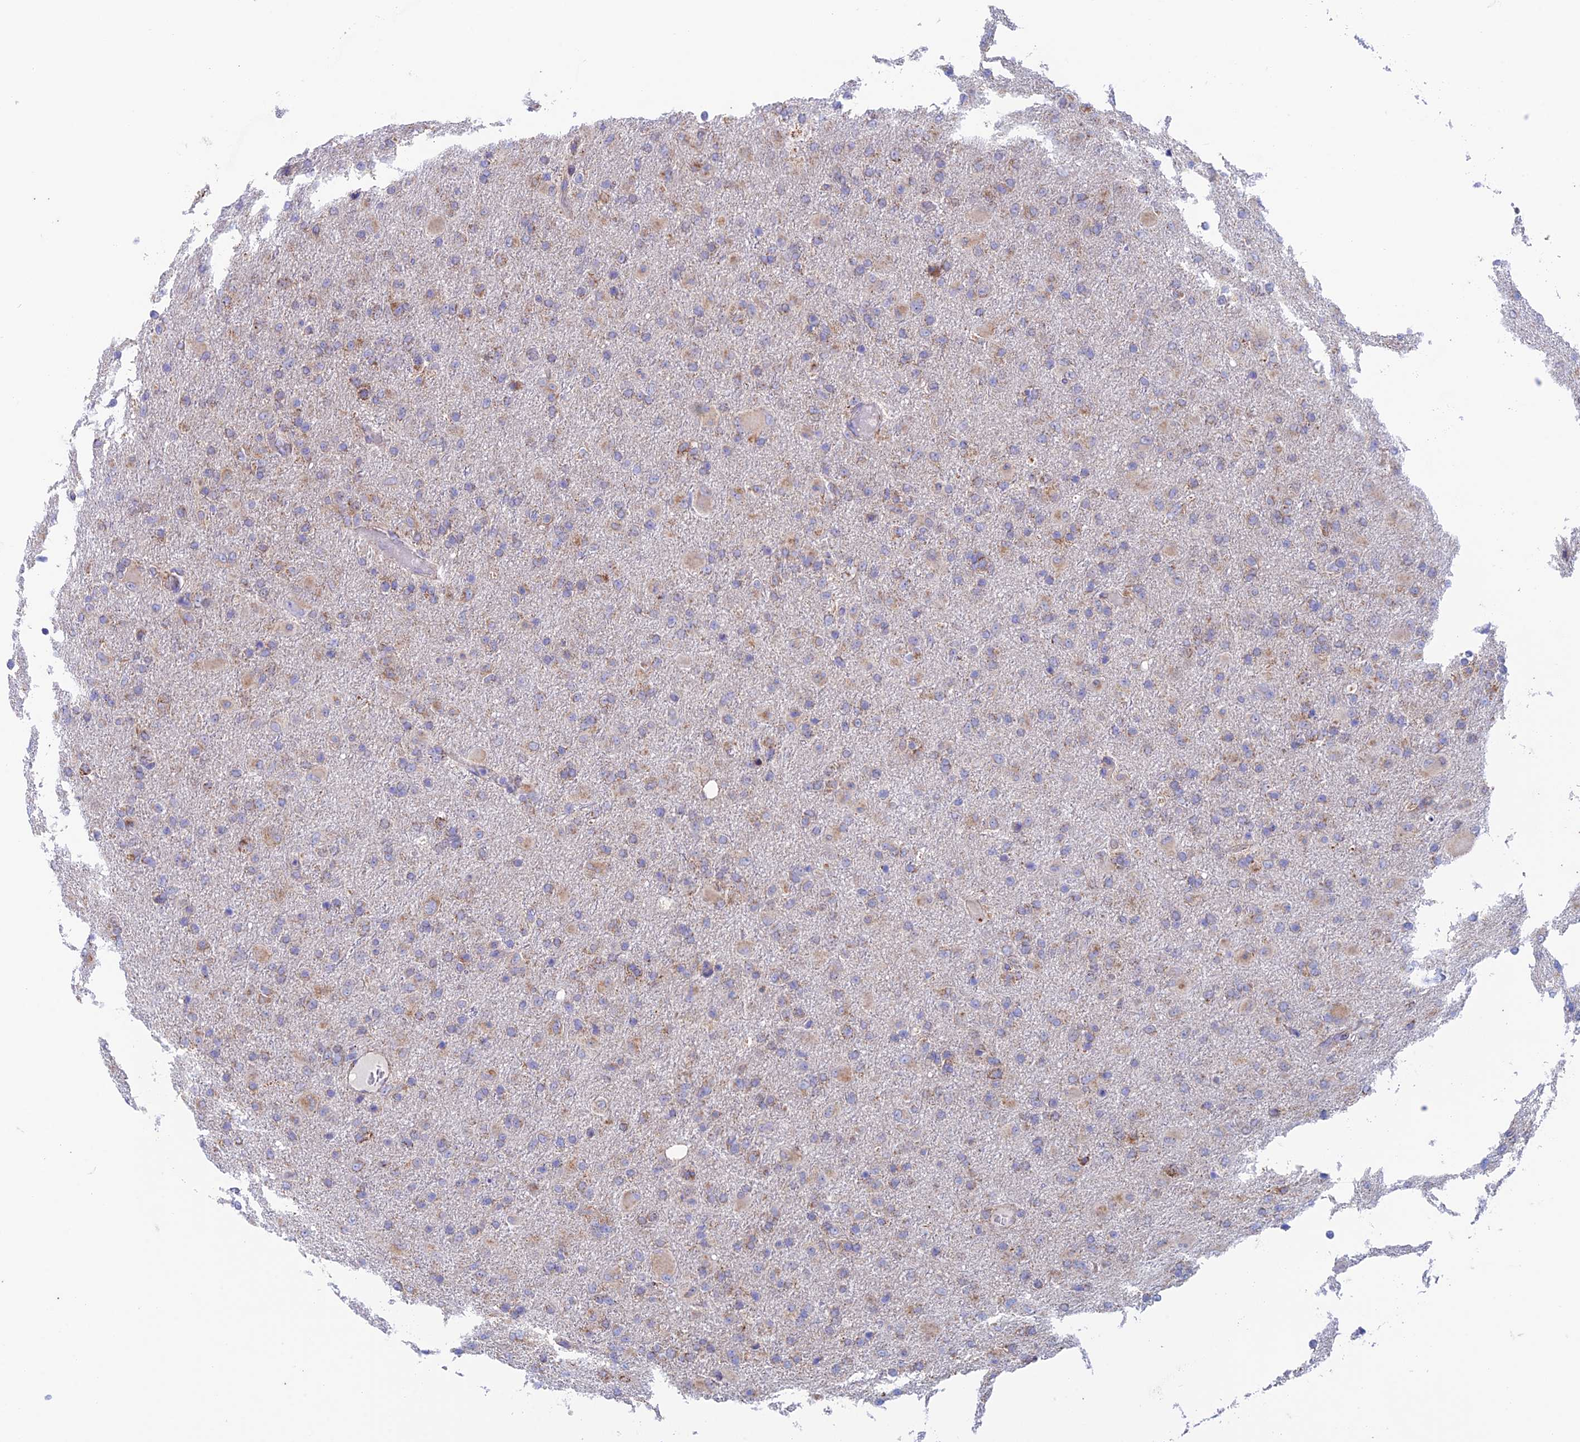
{"staining": {"intensity": "weak", "quantity": "25%-75%", "location": "cytoplasmic/membranous"}, "tissue": "glioma", "cell_type": "Tumor cells", "image_type": "cancer", "snomed": [{"axis": "morphology", "description": "Glioma, malignant, Low grade"}, {"axis": "topography", "description": "Brain"}], "caption": "IHC image of low-grade glioma (malignant) stained for a protein (brown), which exhibits low levels of weak cytoplasmic/membranous expression in approximately 25%-75% of tumor cells.", "gene": "ZNF181", "patient": {"sex": "male", "age": 65}}